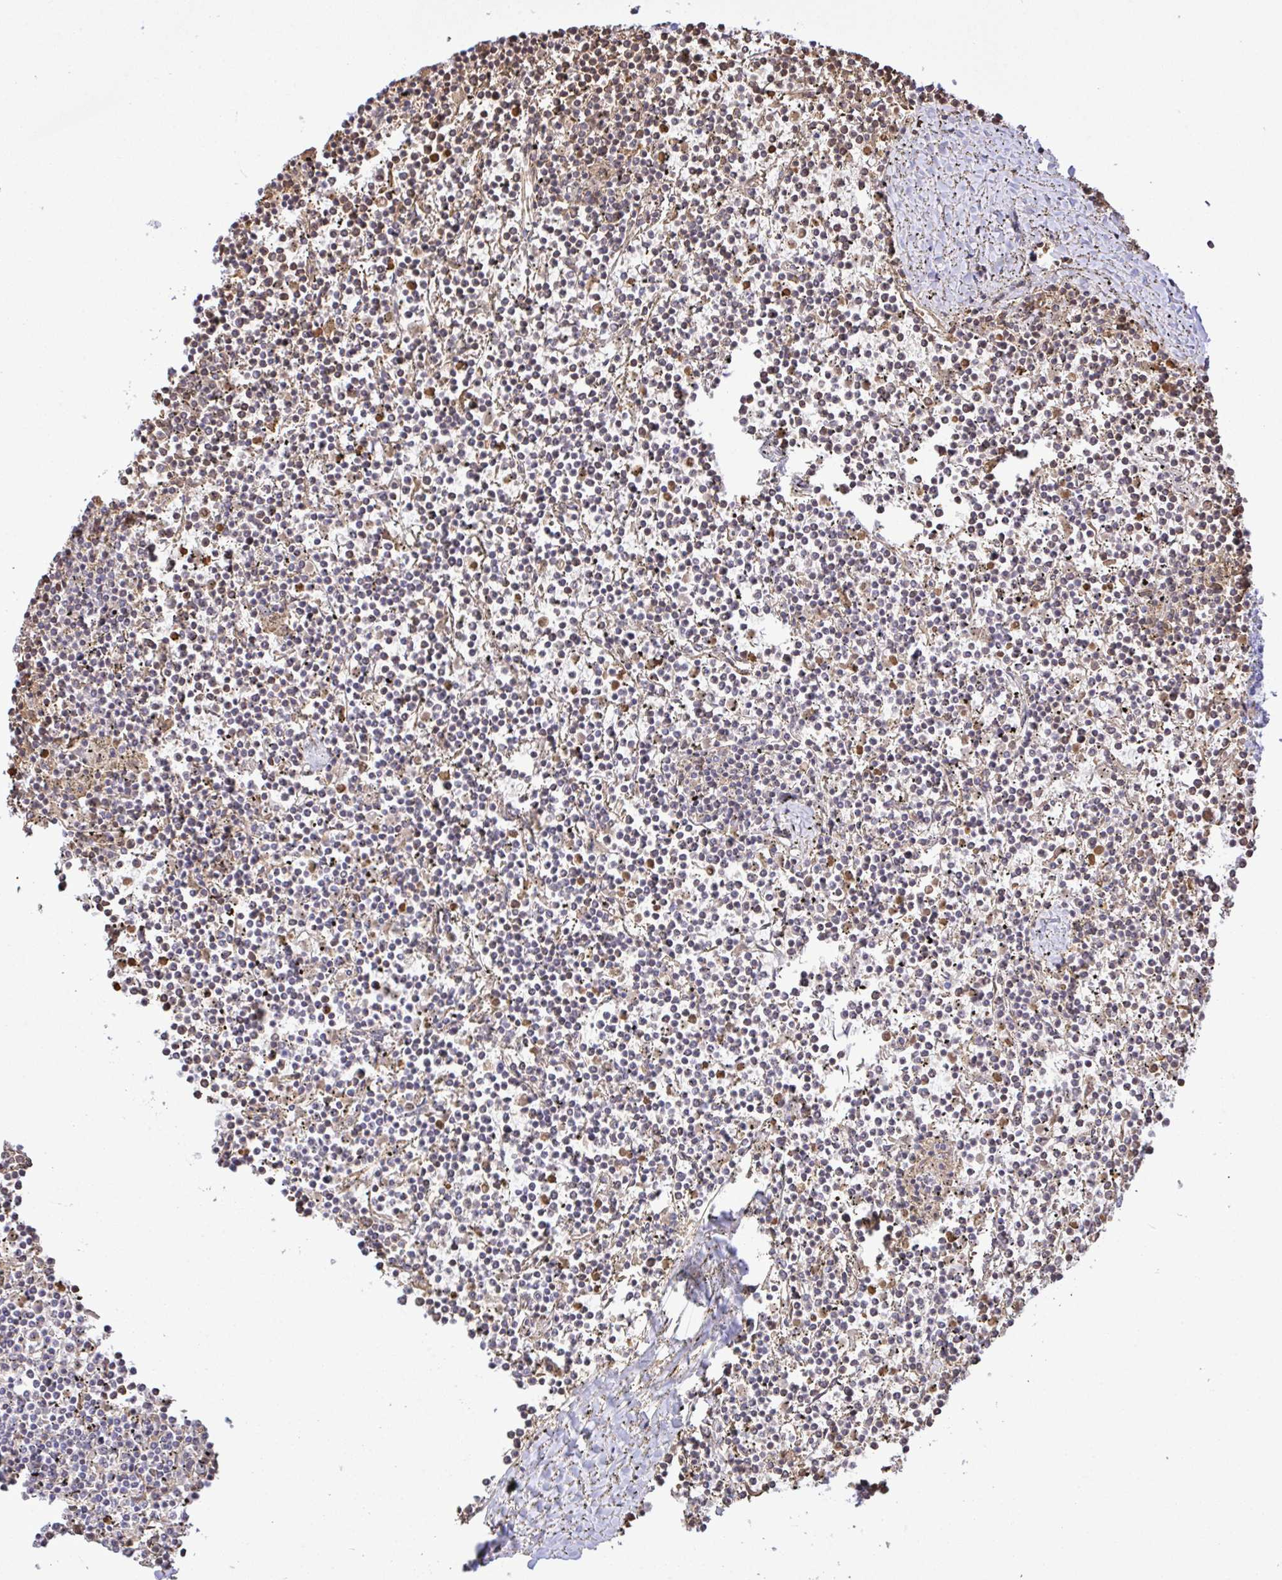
{"staining": {"intensity": "weak", "quantity": "<25%", "location": "cytoplasmic/membranous"}, "tissue": "lymphoma", "cell_type": "Tumor cells", "image_type": "cancer", "snomed": [{"axis": "morphology", "description": "Malignant lymphoma, non-Hodgkin's type, Low grade"}, {"axis": "topography", "description": "Spleen"}], "caption": "High power microscopy photomicrograph of an immunohistochemistry (IHC) micrograph of lymphoma, revealing no significant expression in tumor cells.", "gene": "ZNF221", "patient": {"sex": "female", "age": 19}}